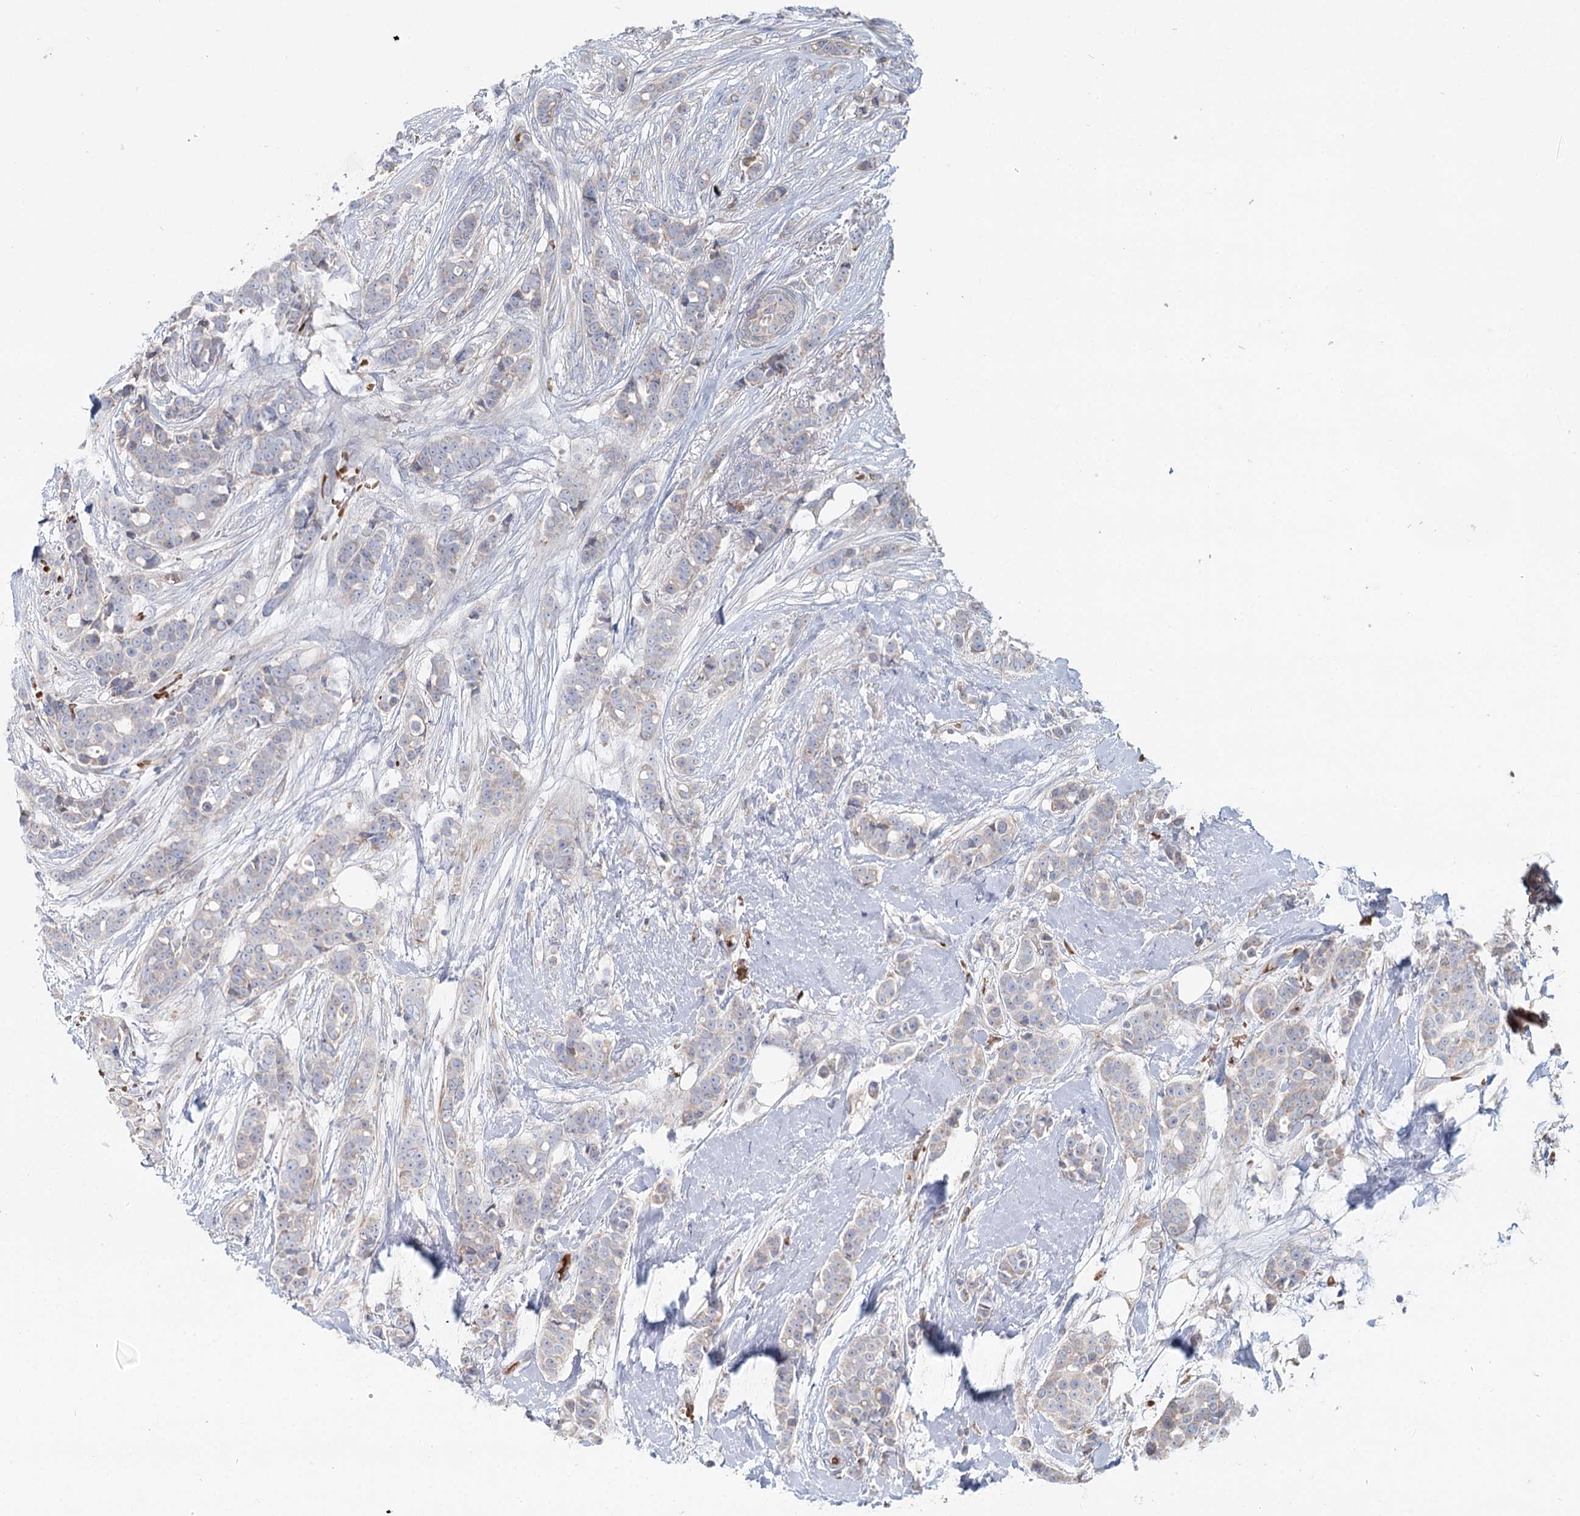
{"staining": {"intensity": "weak", "quantity": "<25%", "location": "cytoplasmic/membranous"}, "tissue": "breast cancer", "cell_type": "Tumor cells", "image_type": "cancer", "snomed": [{"axis": "morphology", "description": "Lobular carcinoma"}, {"axis": "topography", "description": "Breast"}], "caption": "IHC micrograph of human breast lobular carcinoma stained for a protein (brown), which demonstrates no expression in tumor cells.", "gene": "ANKRD16", "patient": {"sex": "female", "age": 51}}